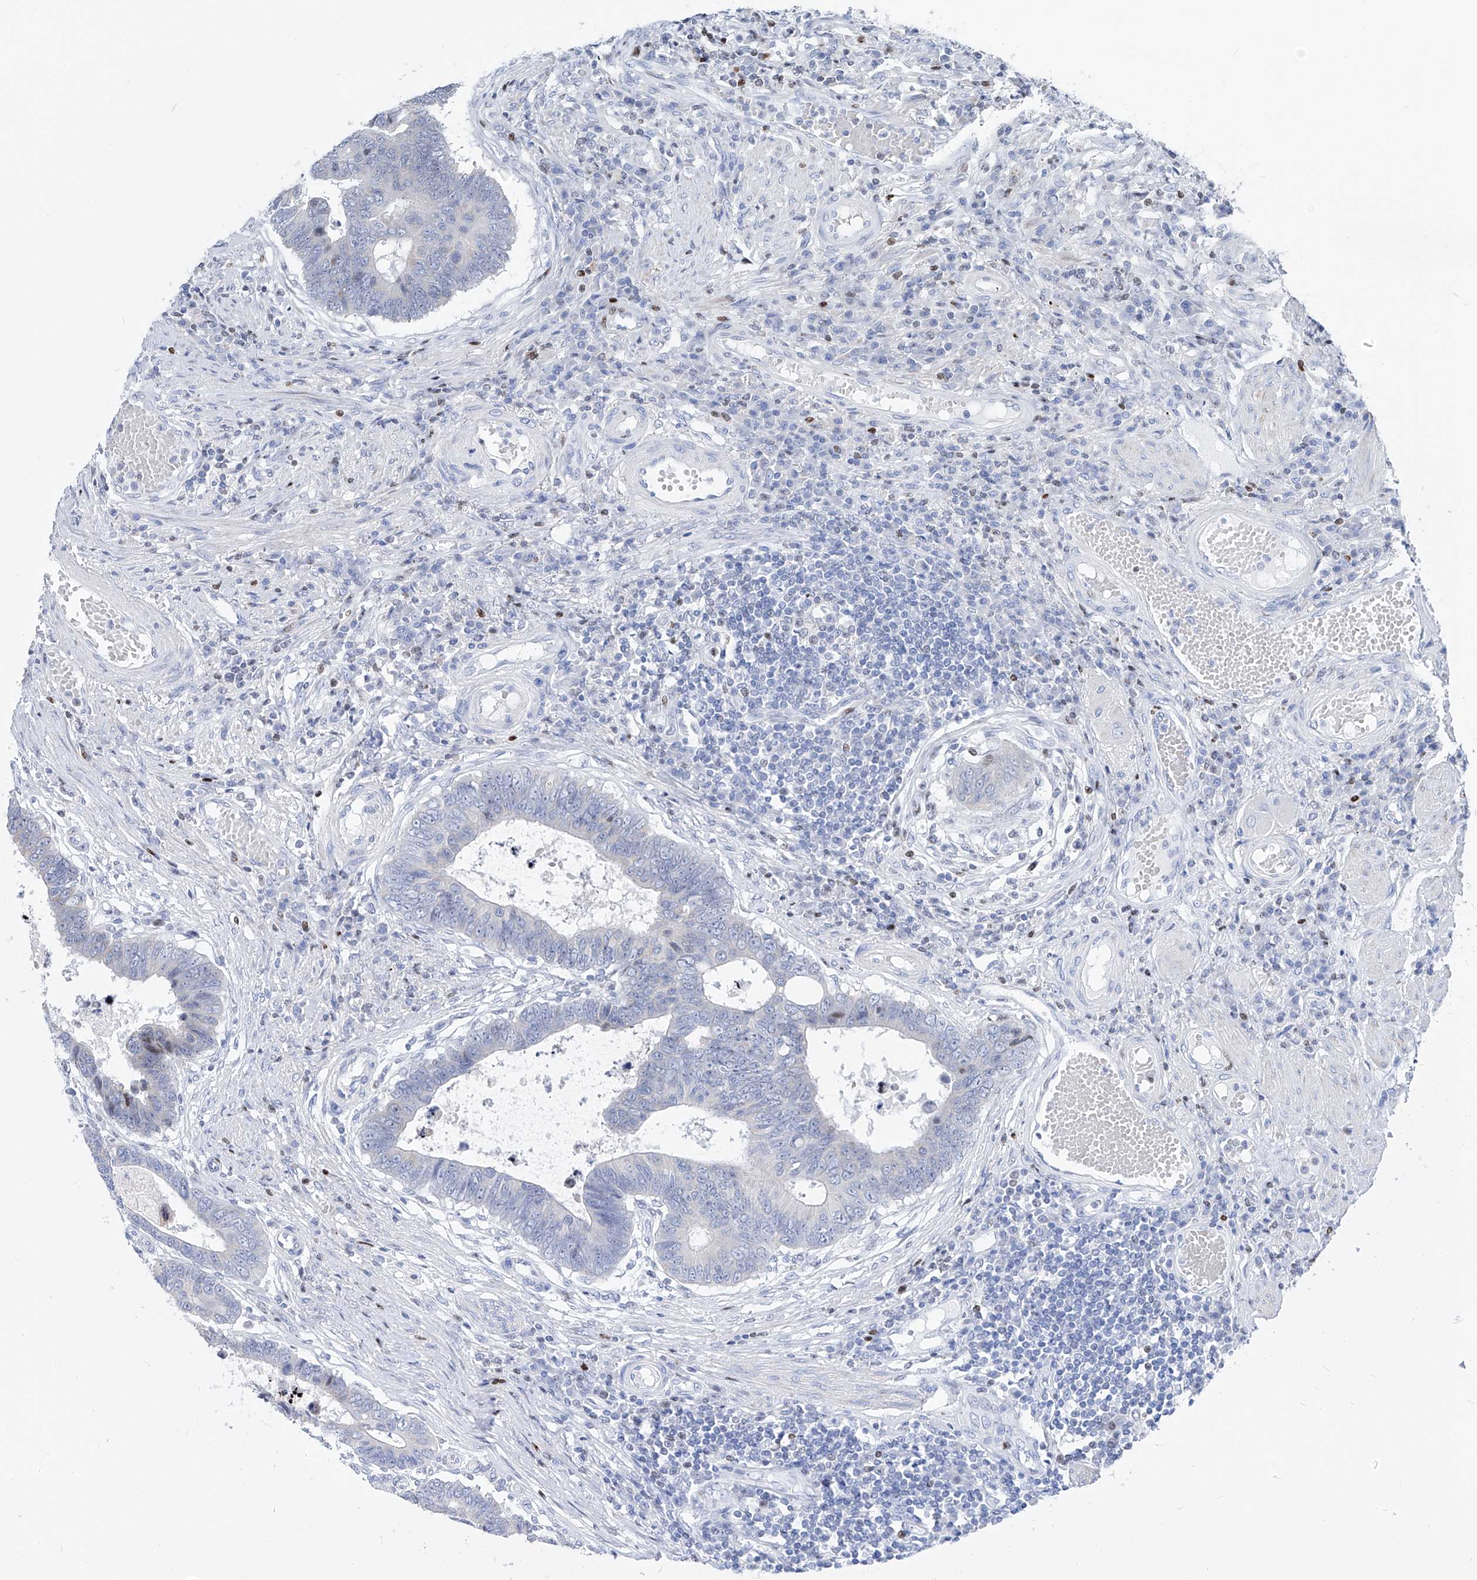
{"staining": {"intensity": "negative", "quantity": "none", "location": "none"}, "tissue": "colorectal cancer", "cell_type": "Tumor cells", "image_type": "cancer", "snomed": [{"axis": "morphology", "description": "Adenocarcinoma, NOS"}, {"axis": "topography", "description": "Rectum"}], "caption": "This photomicrograph is of colorectal adenocarcinoma stained with immunohistochemistry to label a protein in brown with the nuclei are counter-stained blue. There is no positivity in tumor cells.", "gene": "FRS3", "patient": {"sex": "male", "age": 84}}